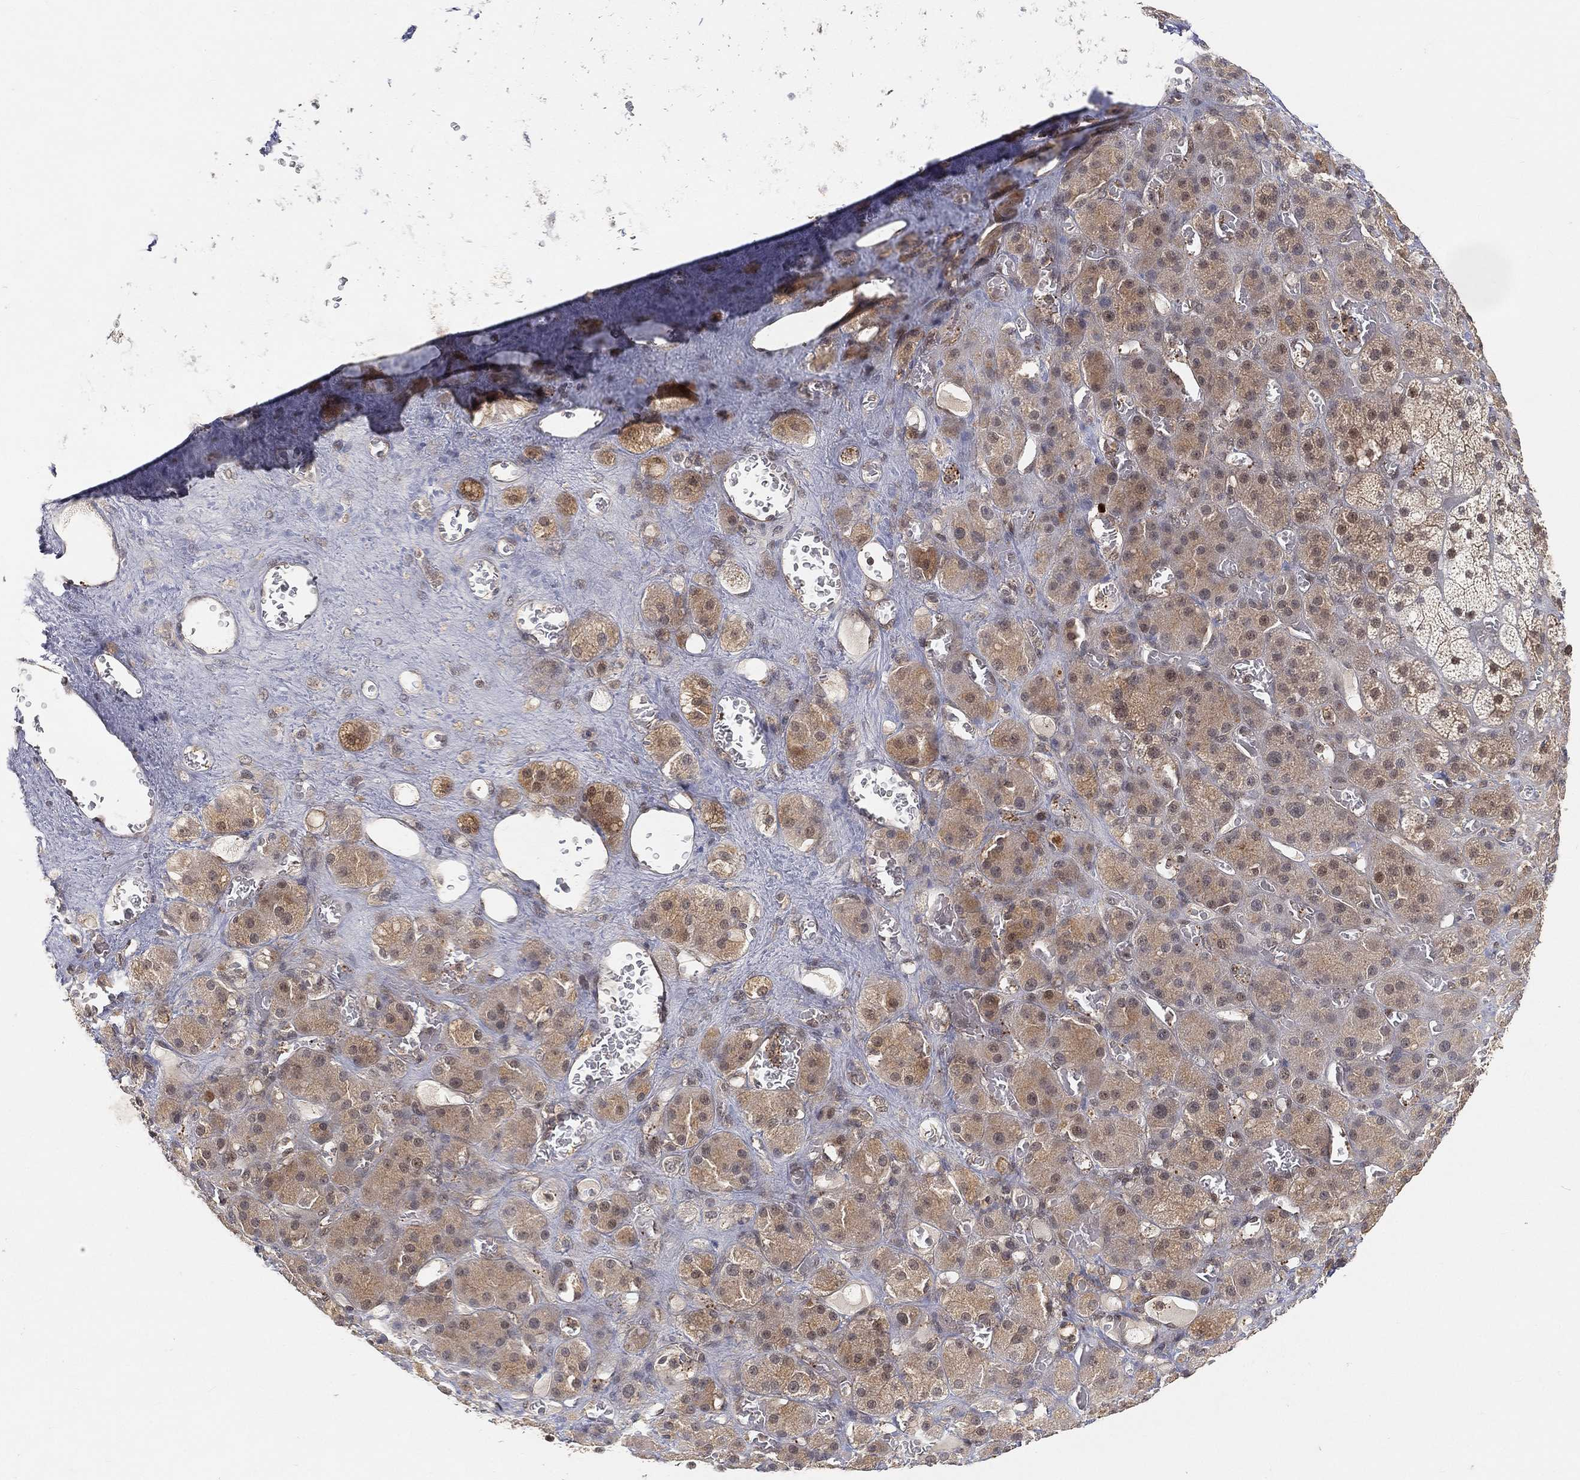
{"staining": {"intensity": "moderate", "quantity": "<25%", "location": "cytoplasmic/membranous,nuclear"}, "tissue": "adrenal gland", "cell_type": "Glandular cells", "image_type": "normal", "snomed": [{"axis": "morphology", "description": "Normal tissue, NOS"}, {"axis": "topography", "description": "Adrenal gland"}], "caption": "Immunohistochemistry (IHC) (DAB (3,3'-diaminobenzidine)) staining of benign adrenal gland exhibits moderate cytoplasmic/membranous,nuclear protein staining in about <25% of glandular cells.", "gene": "MAPK1", "patient": {"sex": "male", "age": 70}}